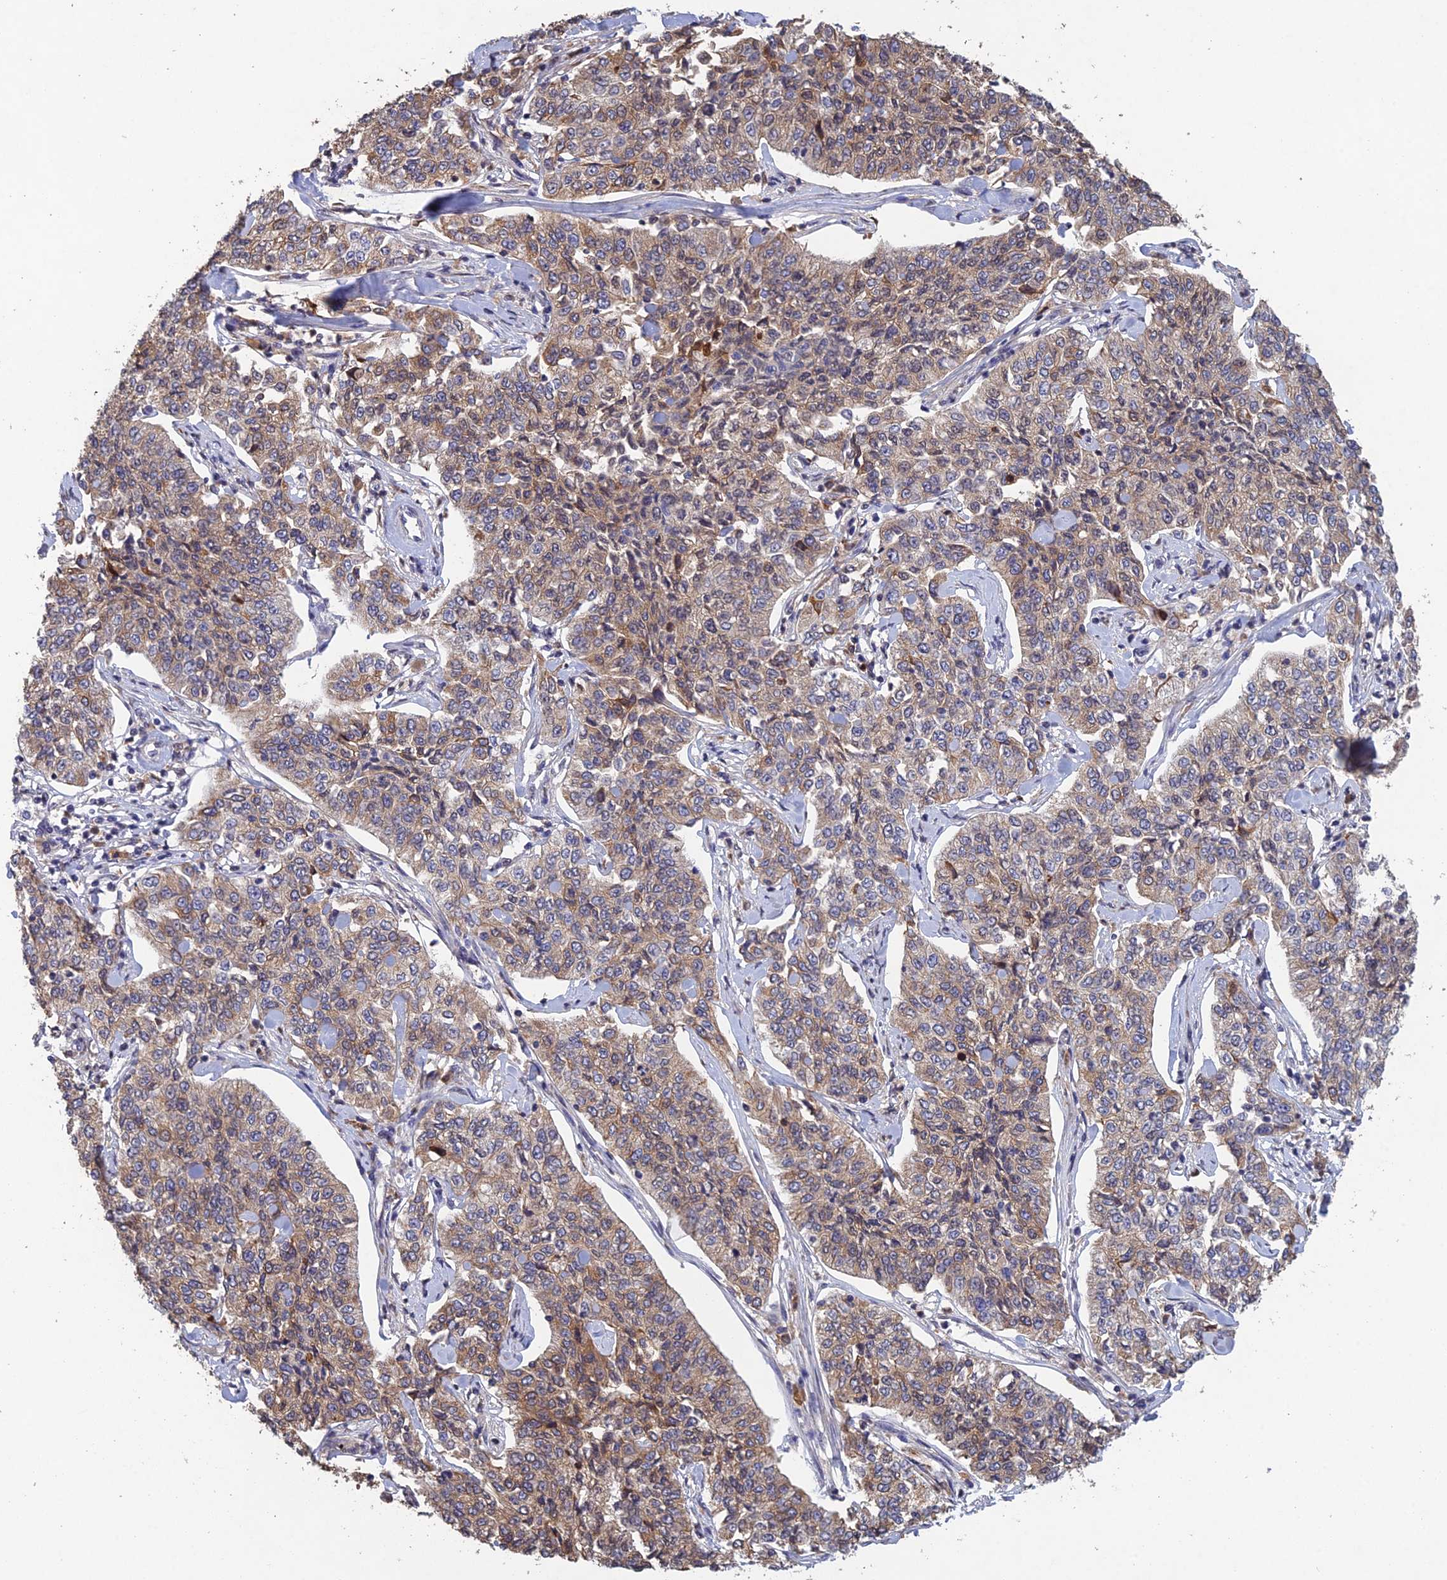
{"staining": {"intensity": "weak", "quantity": "25%-75%", "location": "cytoplasmic/membranous"}, "tissue": "cervical cancer", "cell_type": "Tumor cells", "image_type": "cancer", "snomed": [{"axis": "morphology", "description": "Squamous cell carcinoma, NOS"}, {"axis": "topography", "description": "Cervix"}], "caption": "Cervical cancer (squamous cell carcinoma) stained with DAB immunohistochemistry (IHC) exhibits low levels of weak cytoplasmic/membranous expression in approximately 25%-75% of tumor cells.", "gene": "SLC39A13", "patient": {"sex": "female", "age": 35}}